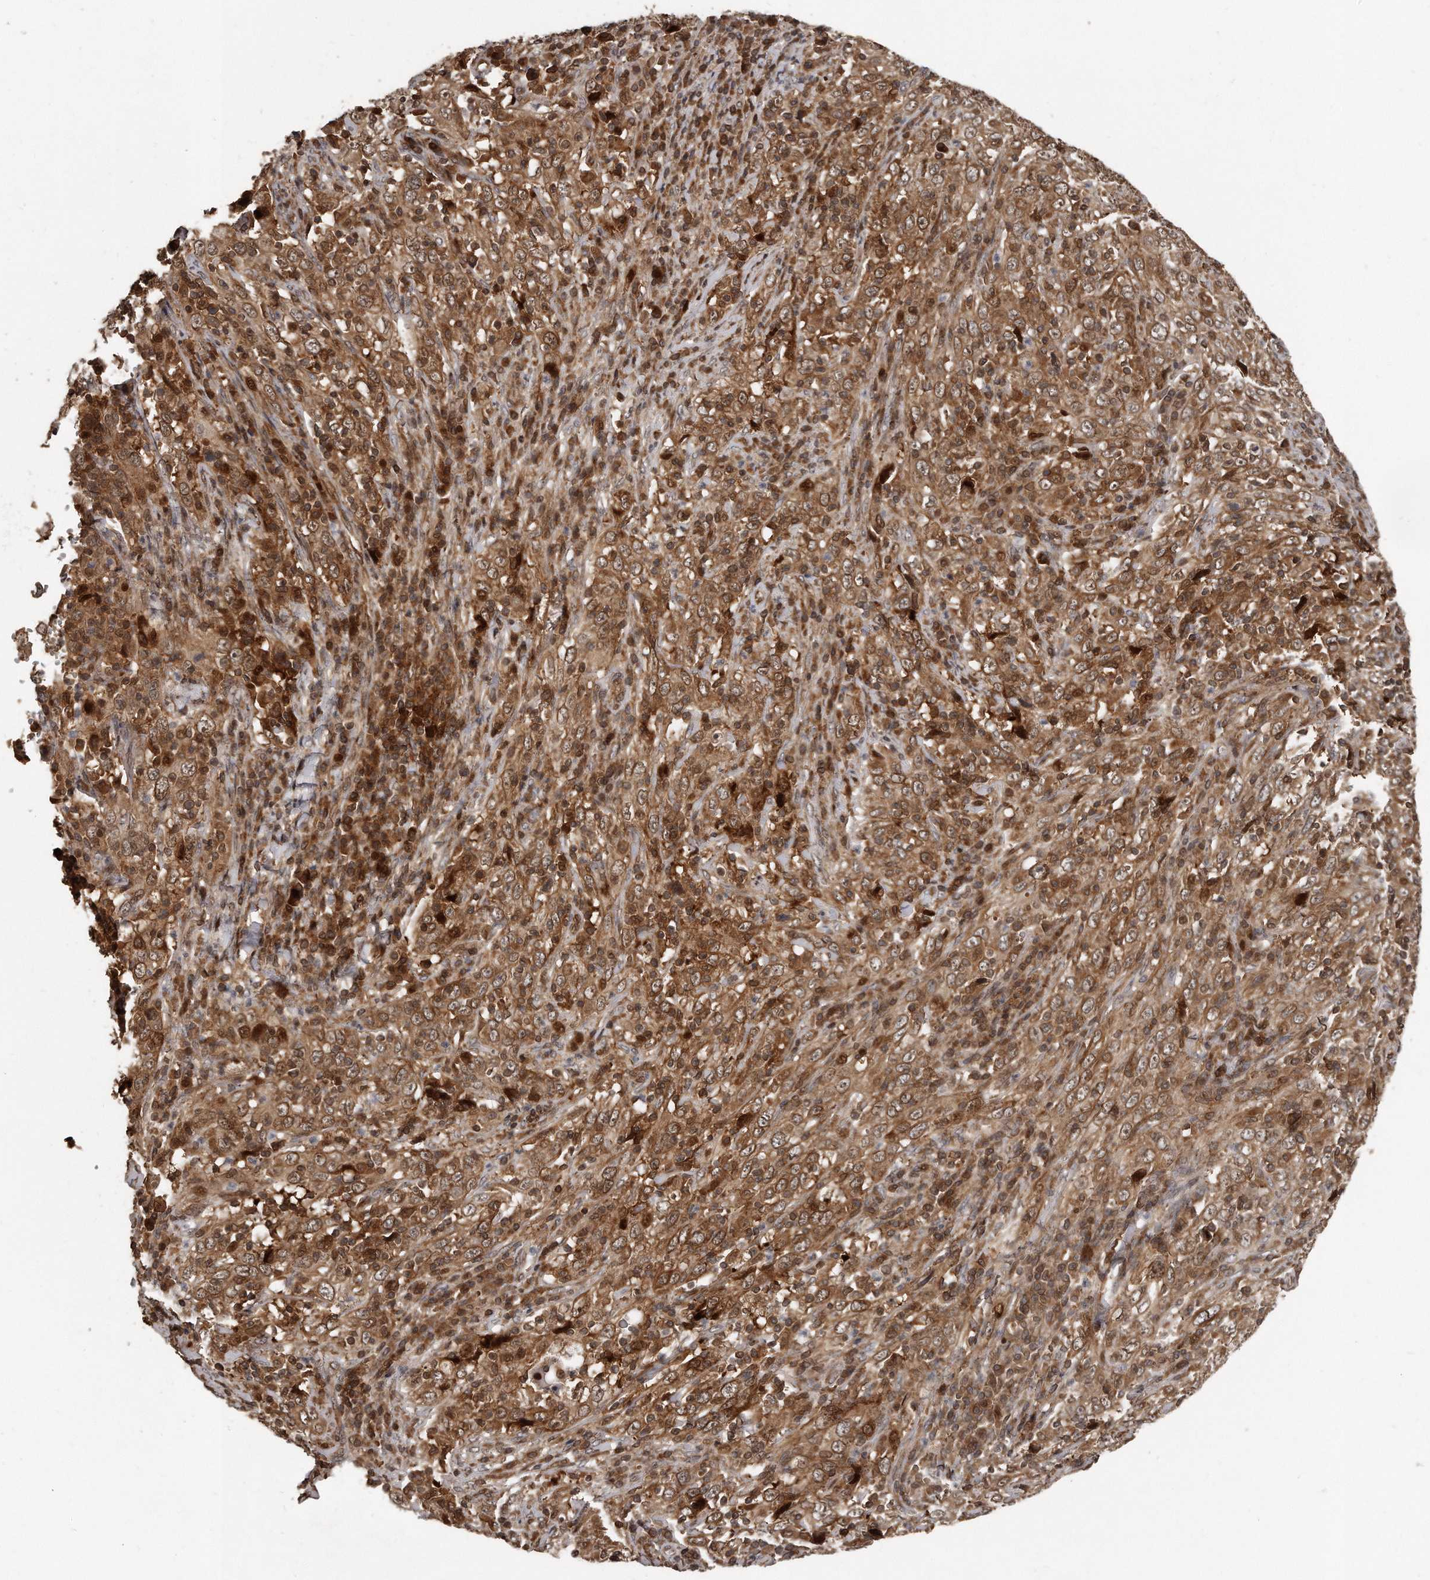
{"staining": {"intensity": "strong", "quantity": ">75%", "location": "cytoplasmic/membranous,nuclear"}, "tissue": "cervical cancer", "cell_type": "Tumor cells", "image_type": "cancer", "snomed": [{"axis": "morphology", "description": "Squamous cell carcinoma, NOS"}, {"axis": "topography", "description": "Cervix"}], "caption": "Immunohistochemistry of human cervical cancer shows high levels of strong cytoplasmic/membranous and nuclear staining in about >75% of tumor cells. (DAB IHC with brightfield microscopy, high magnification).", "gene": "GCH1", "patient": {"sex": "female", "age": 46}}